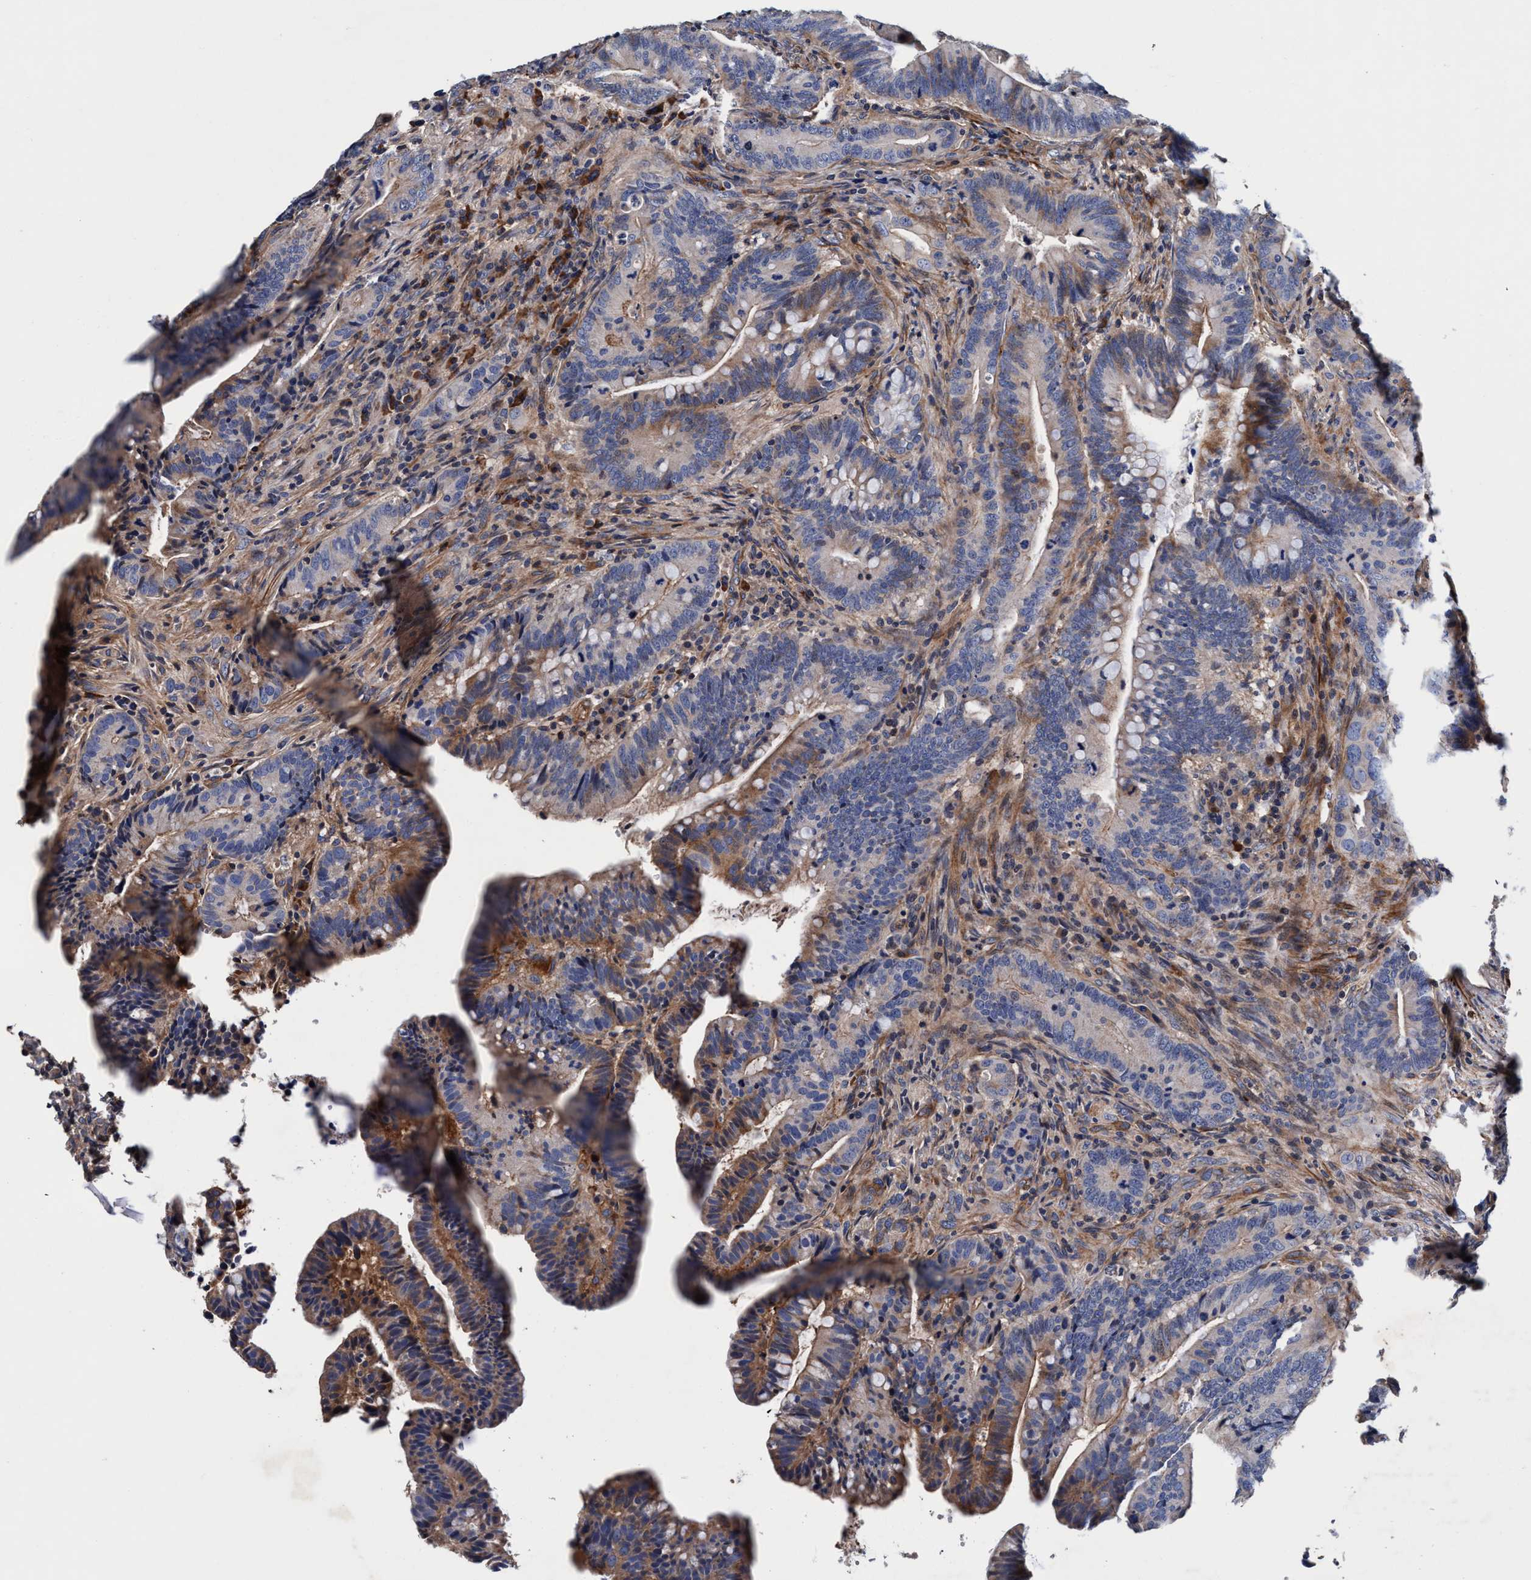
{"staining": {"intensity": "moderate", "quantity": "<25%", "location": "cytoplasmic/membranous"}, "tissue": "colorectal cancer", "cell_type": "Tumor cells", "image_type": "cancer", "snomed": [{"axis": "morphology", "description": "Adenocarcinoma, NOS"}, {"axis": "topography", "description": "Colon"}], "caption": "The immunohistochemical stain highlights moderate cytoplasmic/membranous staining in tumor cells of colorectal adenocarcinoma tissue.", "gene": "RNF208", "patient": {"sex": "female", "age": 66}}